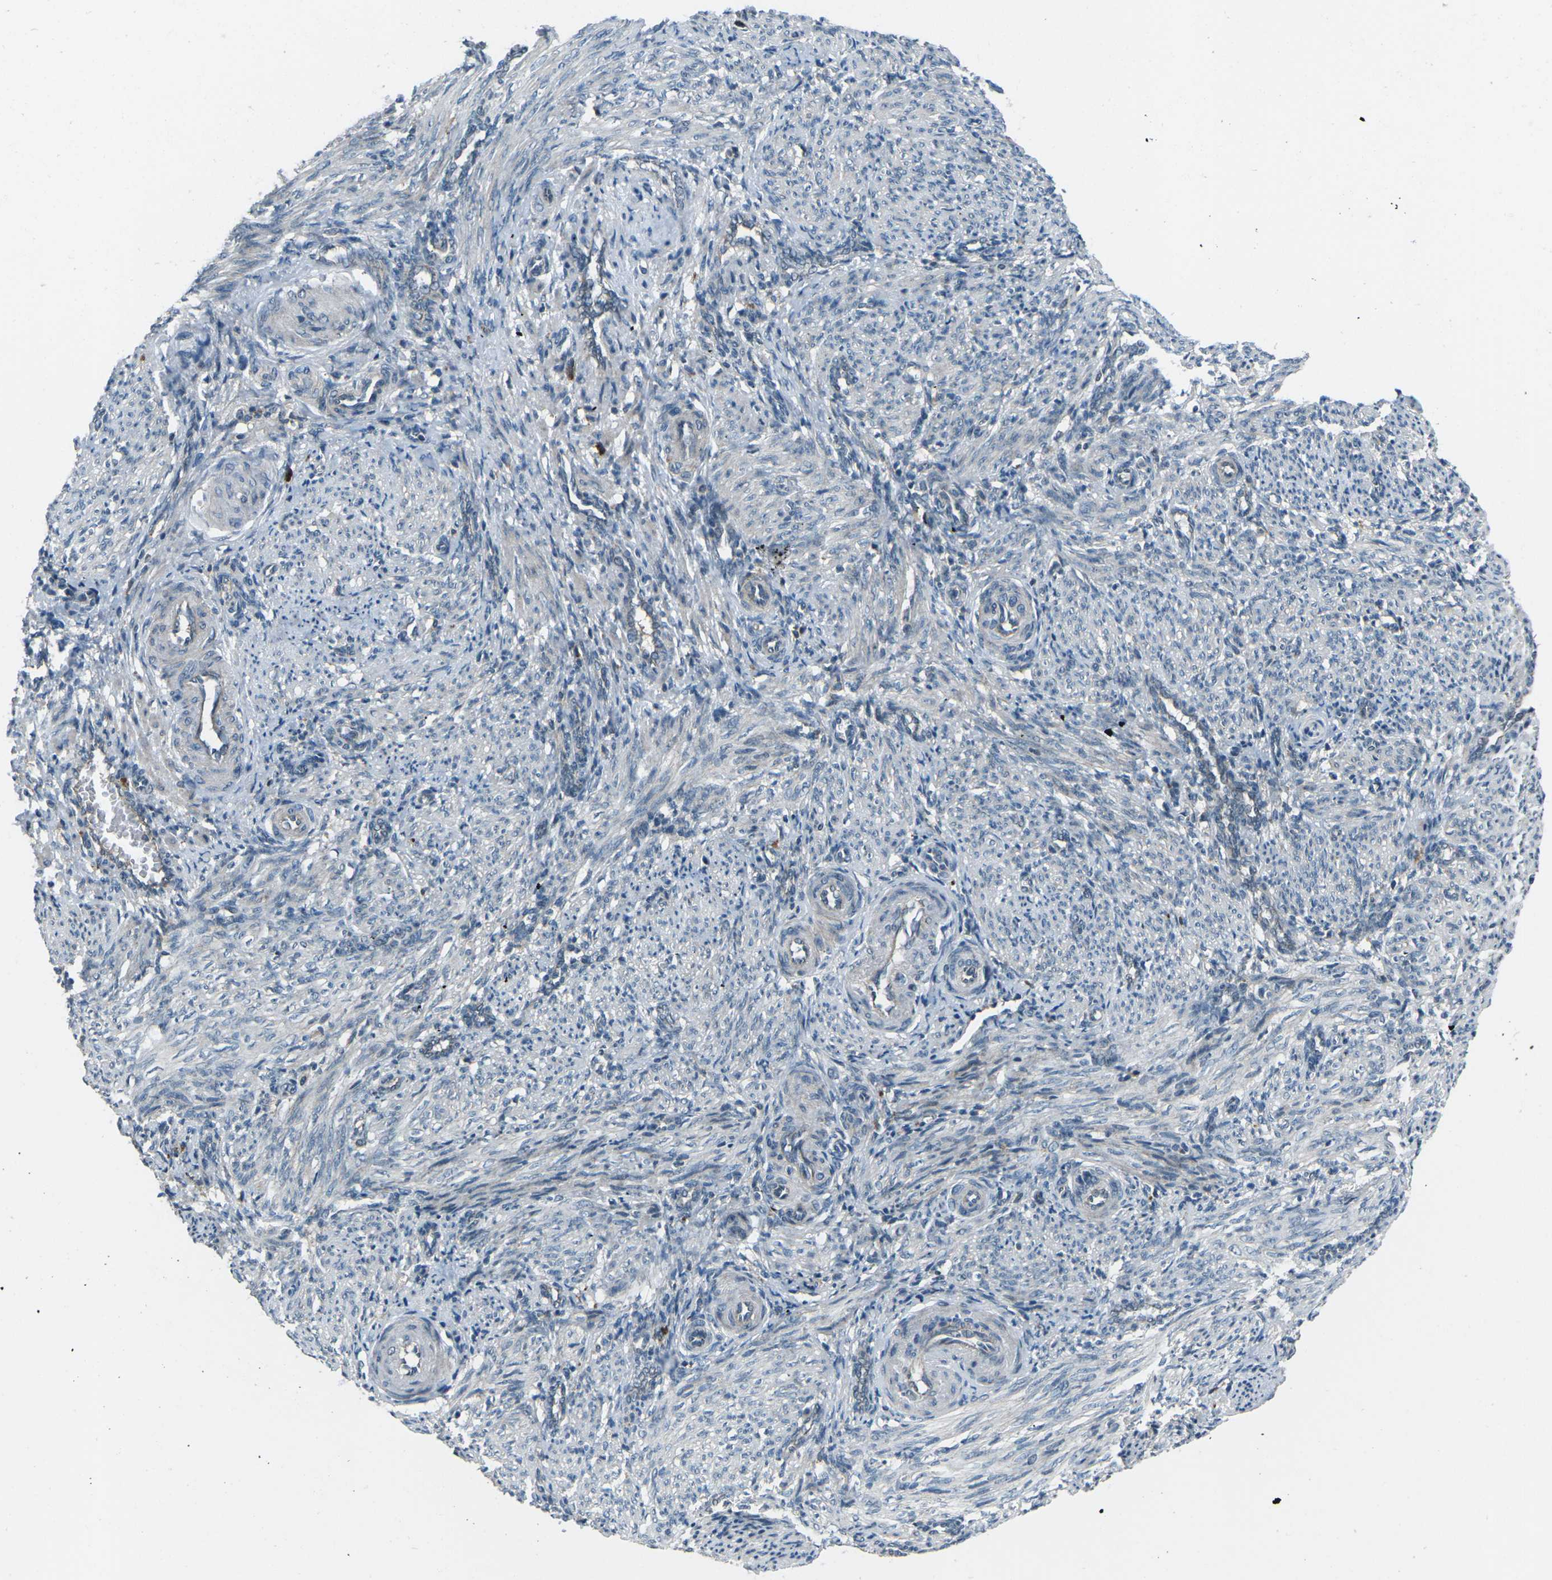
{"staining": {"intensity": "weak", "quantity": "25%-75%", "location": "cytoplasmic/membranous"}, "tissue": "smooth muscle", "cell_type": "Smooth muscle cells", "image_type": "normal", "snomed": [{"axis": "morphology", "description": "Normal tissue, NOS"}, {"axis": "topography", "description": "Endometrium"}], "caption": "Immunohistochemistry (DAB (3,3'-diaminobenzidine)) staining of benign smooth muscle displays weak cytoplasmic/membranous protein positivity in about 25%-75% of smooth muscle cells.", "gene": "CDK16", "patient": {"sex": "female", "age": 33}}